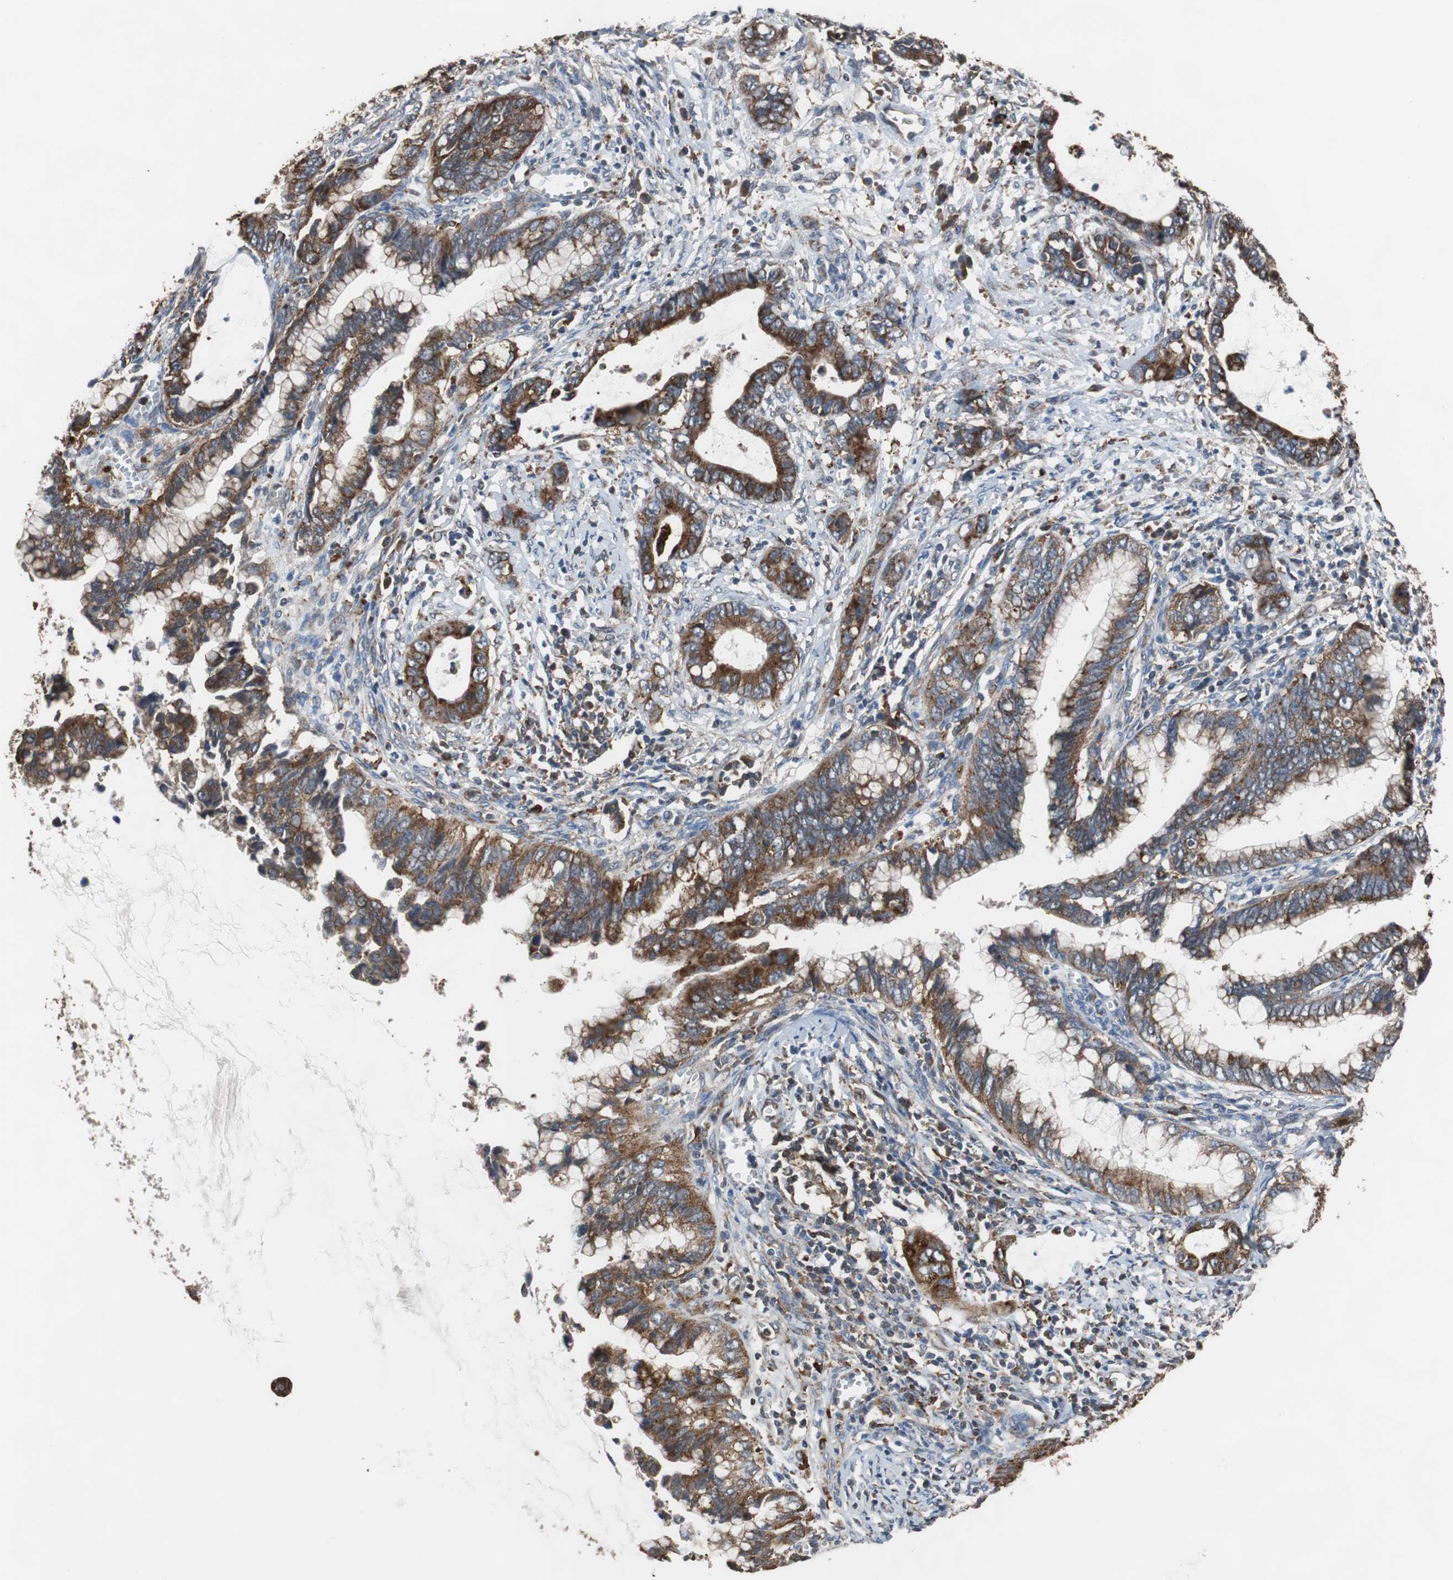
{"staining": {"intensity": "strong", "quantity": ">75%", "location": "cytoplasmic/membranous"}, "tissue": "cervical cancer", "cell_type": "Tumor cells", "image_type": "cancer", "snomed": [{"axis": "morphology", "description": "Adenocarcinoma, NOS"}, {"axis": "topography", "description": "Cervix"}], "caption": "An image showing strong cytoplasmic/membranous positivity in approximately >75% of tumor cells in adenocarcinoma (cervical), as visualized by brown immunohistochemical staining.", "gene": "USP10", "patient": {"sex": "female", "age": 44}}